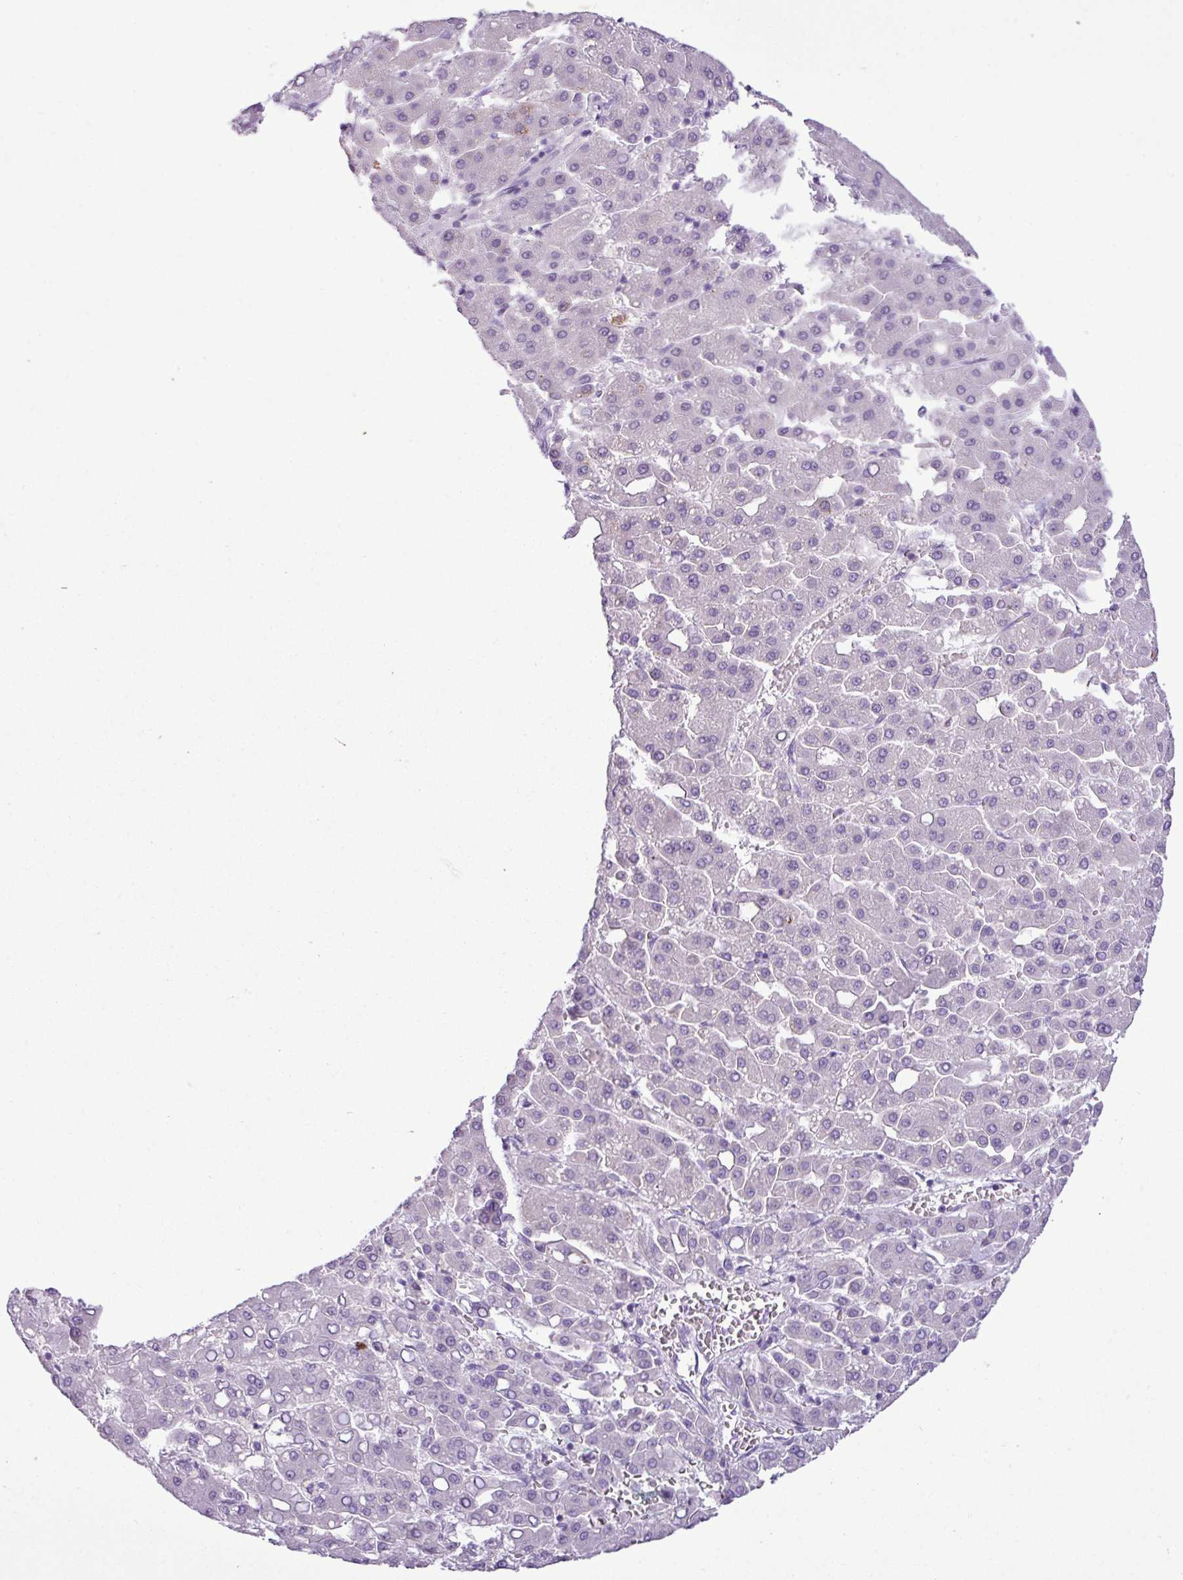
{"staining": {"intensity": "negative", "quantity": "none", "location": "none"}, "tissue": "liver cancer", "cell_type": "Tumor cells", "image_type": "cancer", "snomed": [{"axis": "morphology", "description": "Carcinoma, Hepatocellular, NOS"}, {"axis": "topography", "description": "Liver"}], "caption": "Immunohistochemical staining of human liver cancer displays no significant expression in tumor cells. (Stains: DAB immunohistochemistry (IHC) with hematoxylin counter stain, Microscopy: brightfield microscopy at high magnification).", "gene": "ZSCAN5A", "patient": {"sex": "male", "age": 65}}